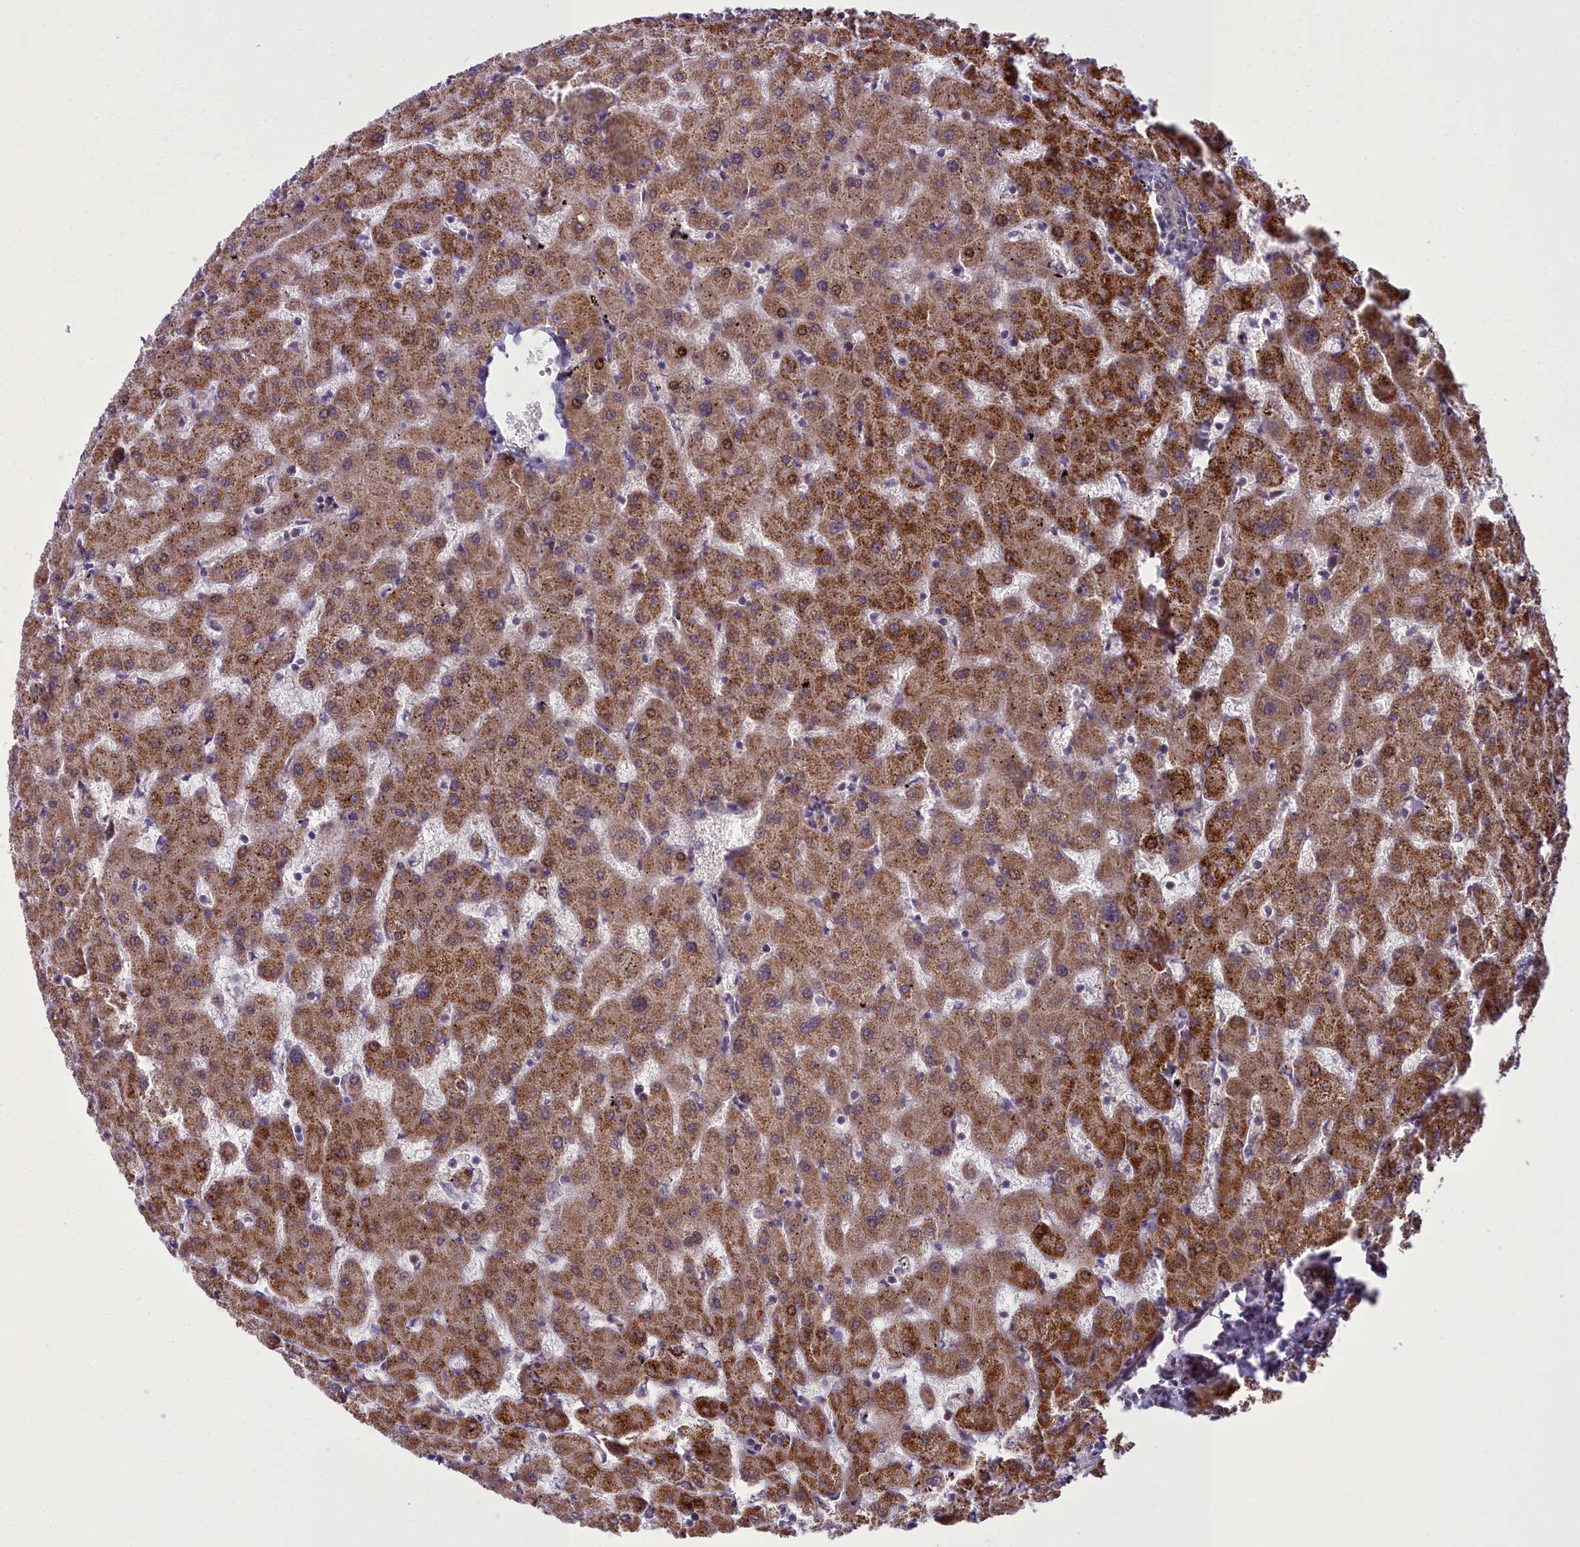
{"staining": {"intensity": "negative", "quantity": "none", "location": "none"}, "tissue": "liver", "cell_type": "Cholangiocytes", "image_type": "normal", "snomed": [{"axis": "morphology", "description": "Normal tissue, NOS"}, {"axis": "topography", "description": "Liver"}], "caption": "This histopathology image is of normal liver stained with immunohistochemistry to label a protein in brown with the nuclei are counter-stained blue. There is no positivity in cholangiocytes.", "gene": "AP1M1", "patient": {"sex": "female", "age": 63}}